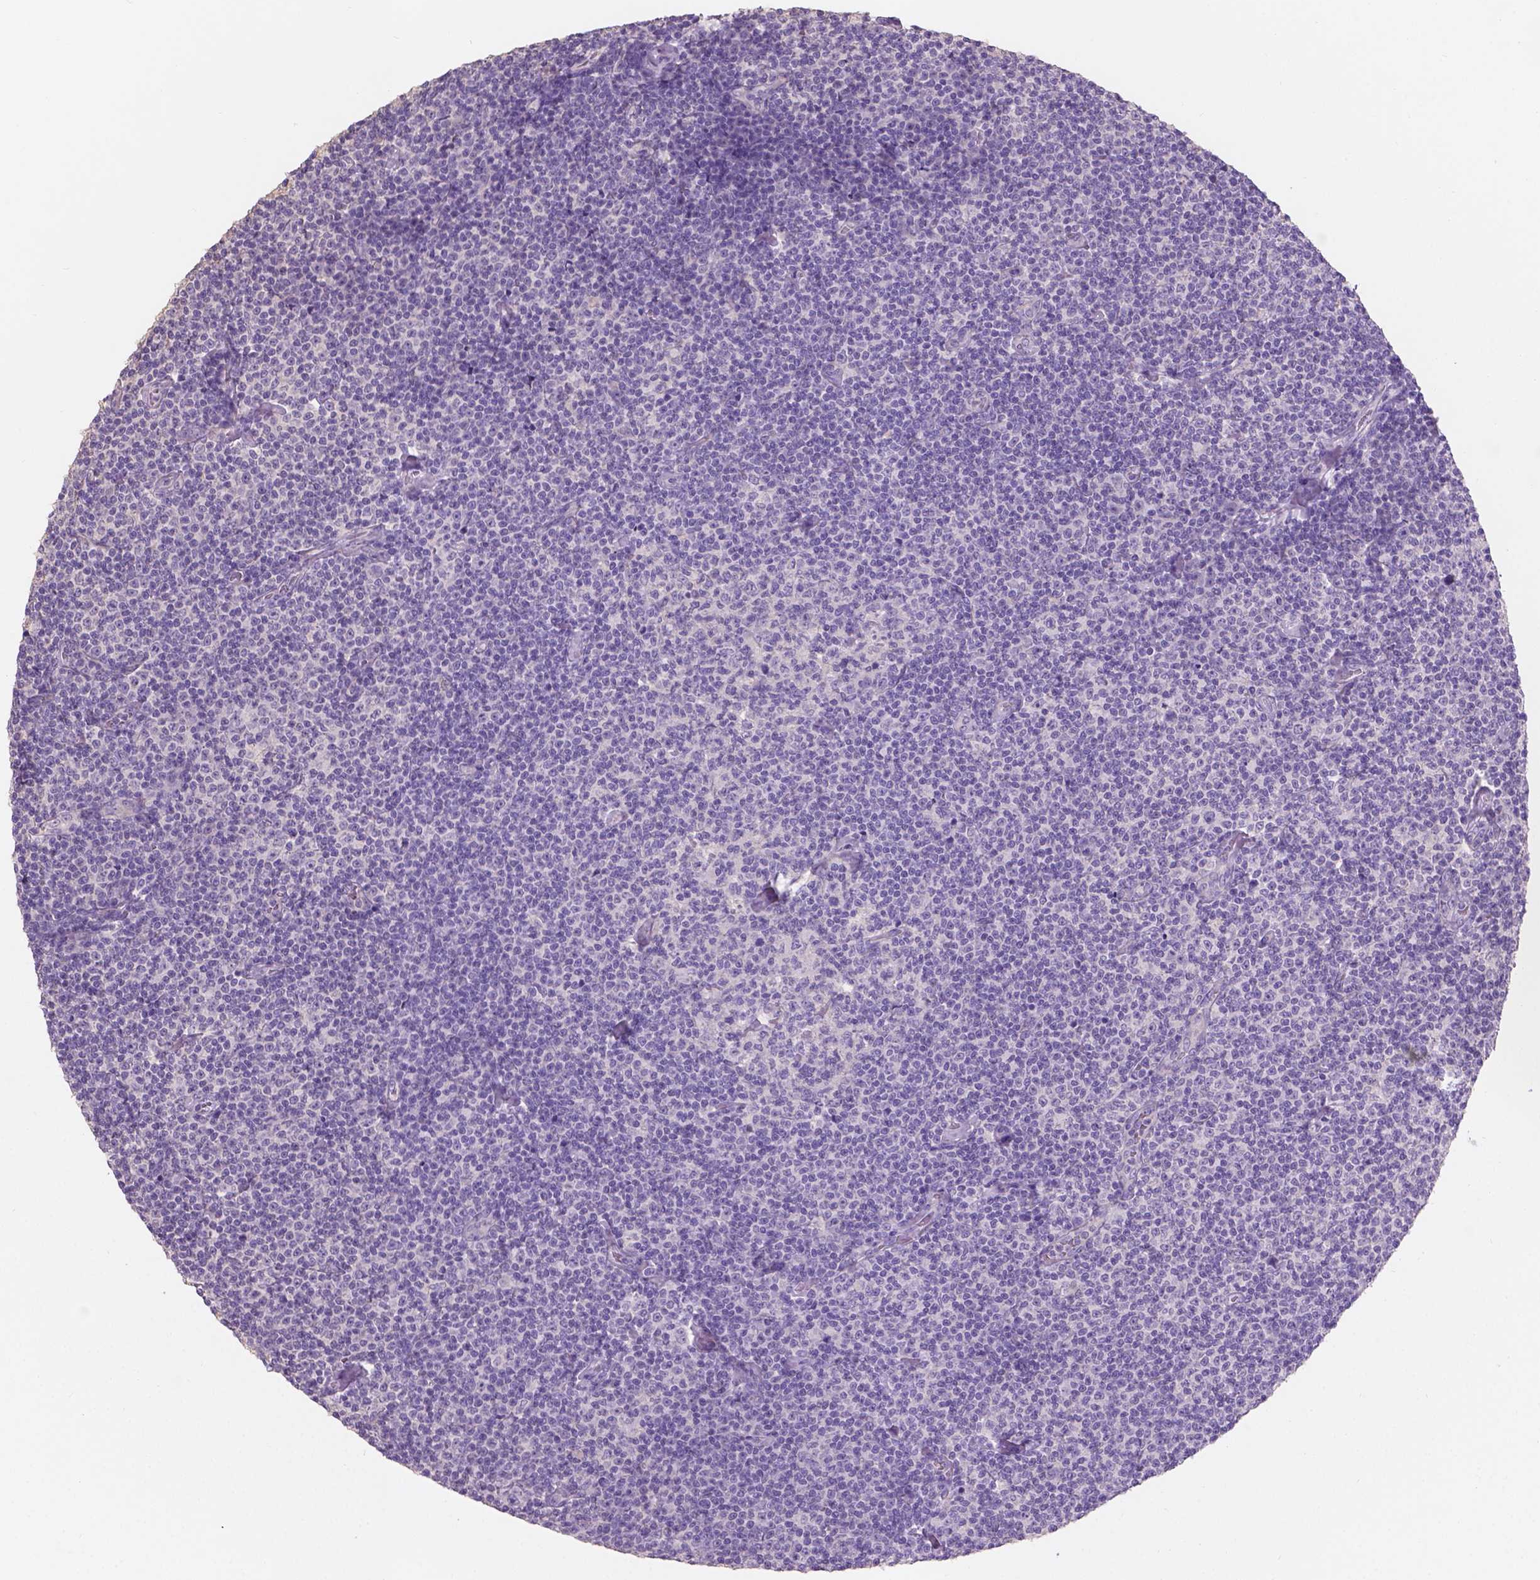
{"staining": {"intensity": "negative", "quantity": "none", "location": "none"}, "tissue": "lymphoma", "cell_type": "Tumor cells", "image_type": "cancer", "snomed": [{"axis": "morphology", "description": "Malignant lymphoma, non-Hodgkin's type, Low grade"}, {"axis": "topography", "description": "Lymph node"}], "caption": "DAB immunohistochemical staining of human lymphoma demonstrates no significant expression in tumor cells.", "gene": "SBSN", "patient": {"sex": "male", "age": 81}}